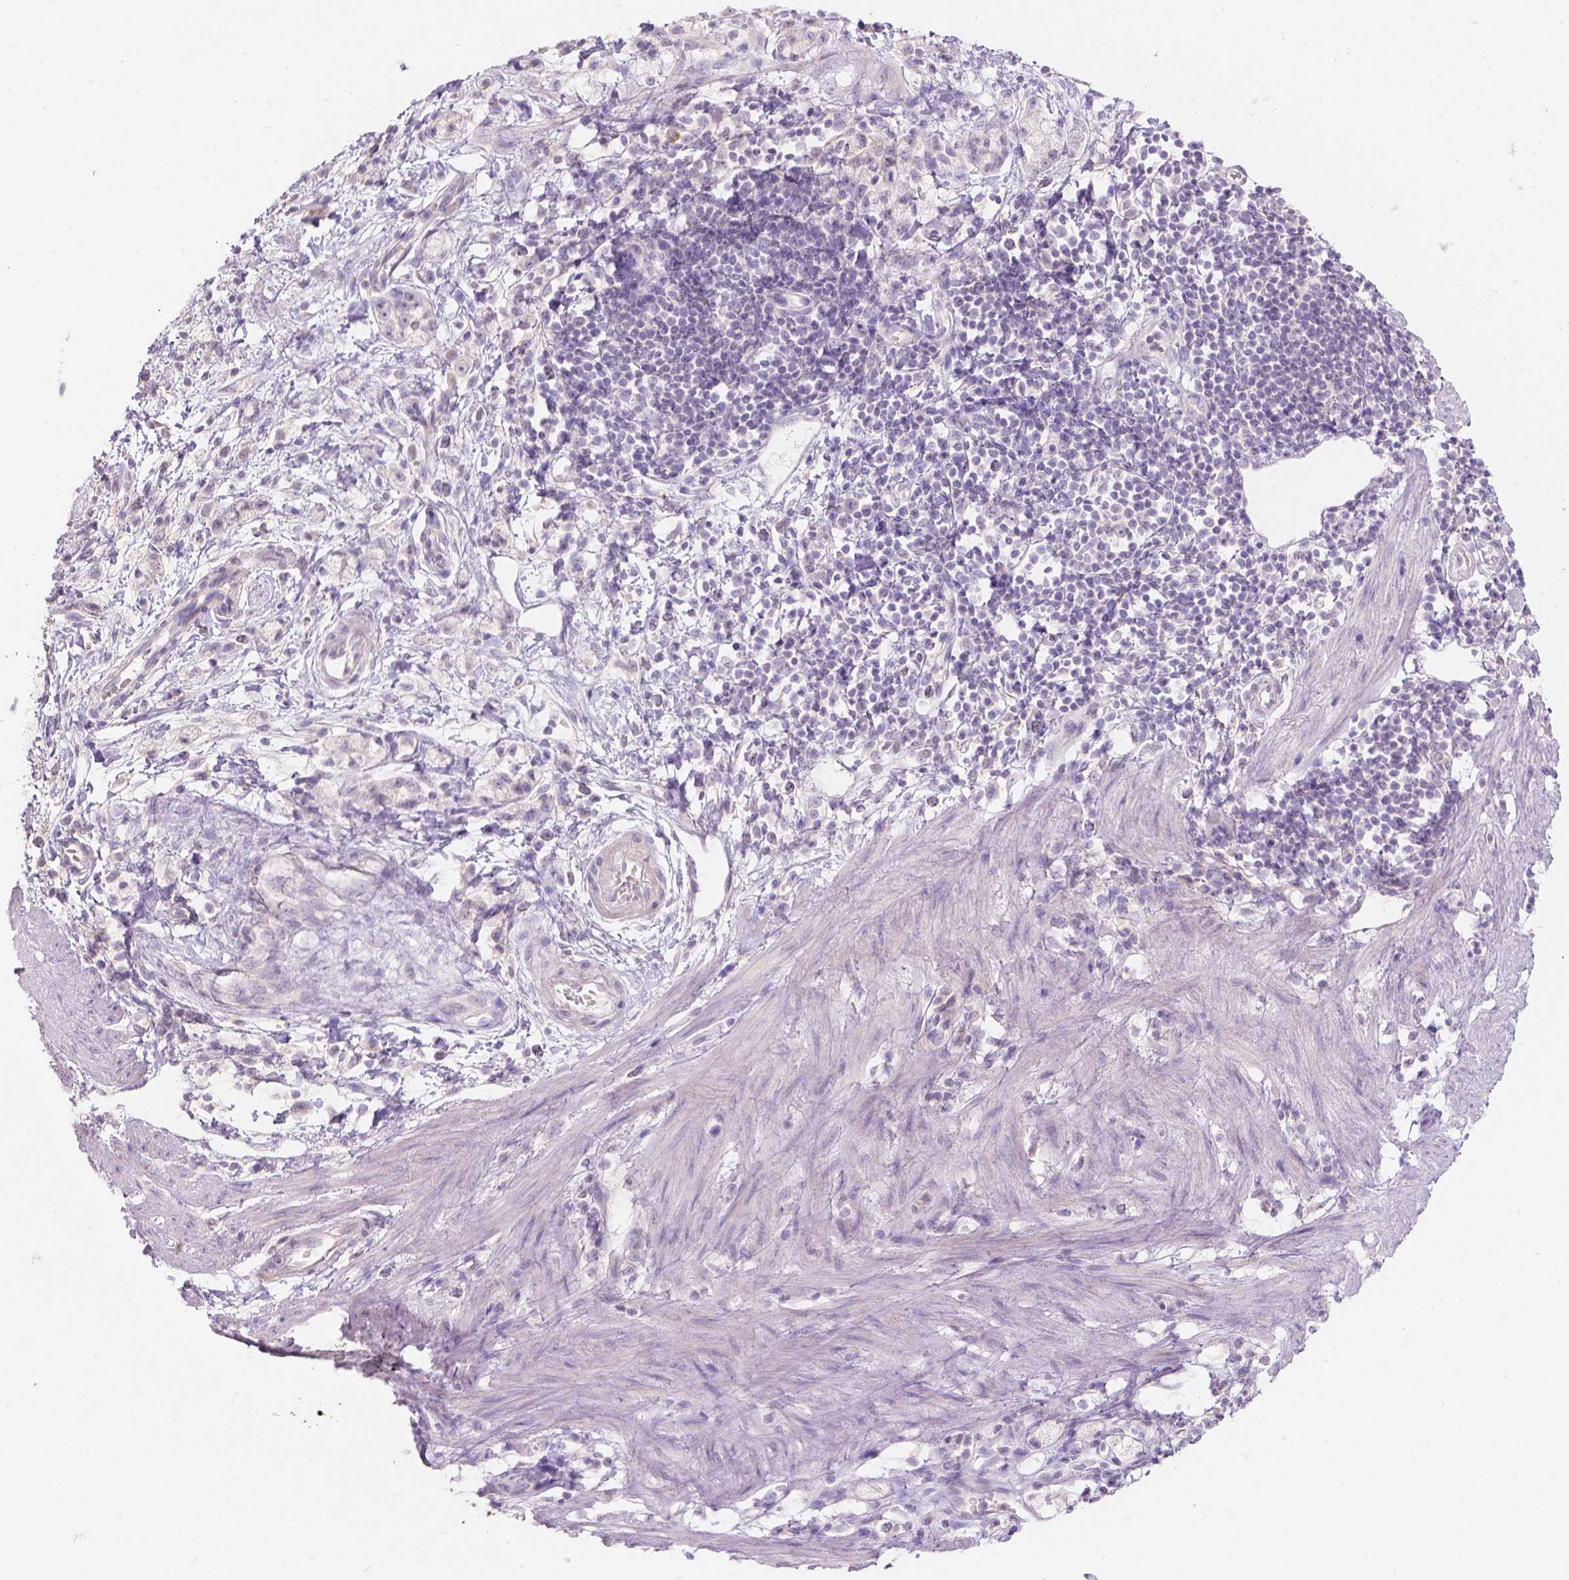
{"staining": {"intensity": "negative", "quantity": "none", "location": "none"}, "tissue": "stomach cancer", "cell_type": "Tumor cells", "image_type": "cancer", "snomed": [{"axis": "morphology", "description": "Adenocarcinoma, NOS"}, {"axis": "topography", "description": "Stomach"}], "caption": "The IHC histopathology image has no significant expression in tumor cells of adenocarcinoma (stomach) tissue.", "gene": "DCAF4L1", "patient": {"sex": "male", "age": 58}}